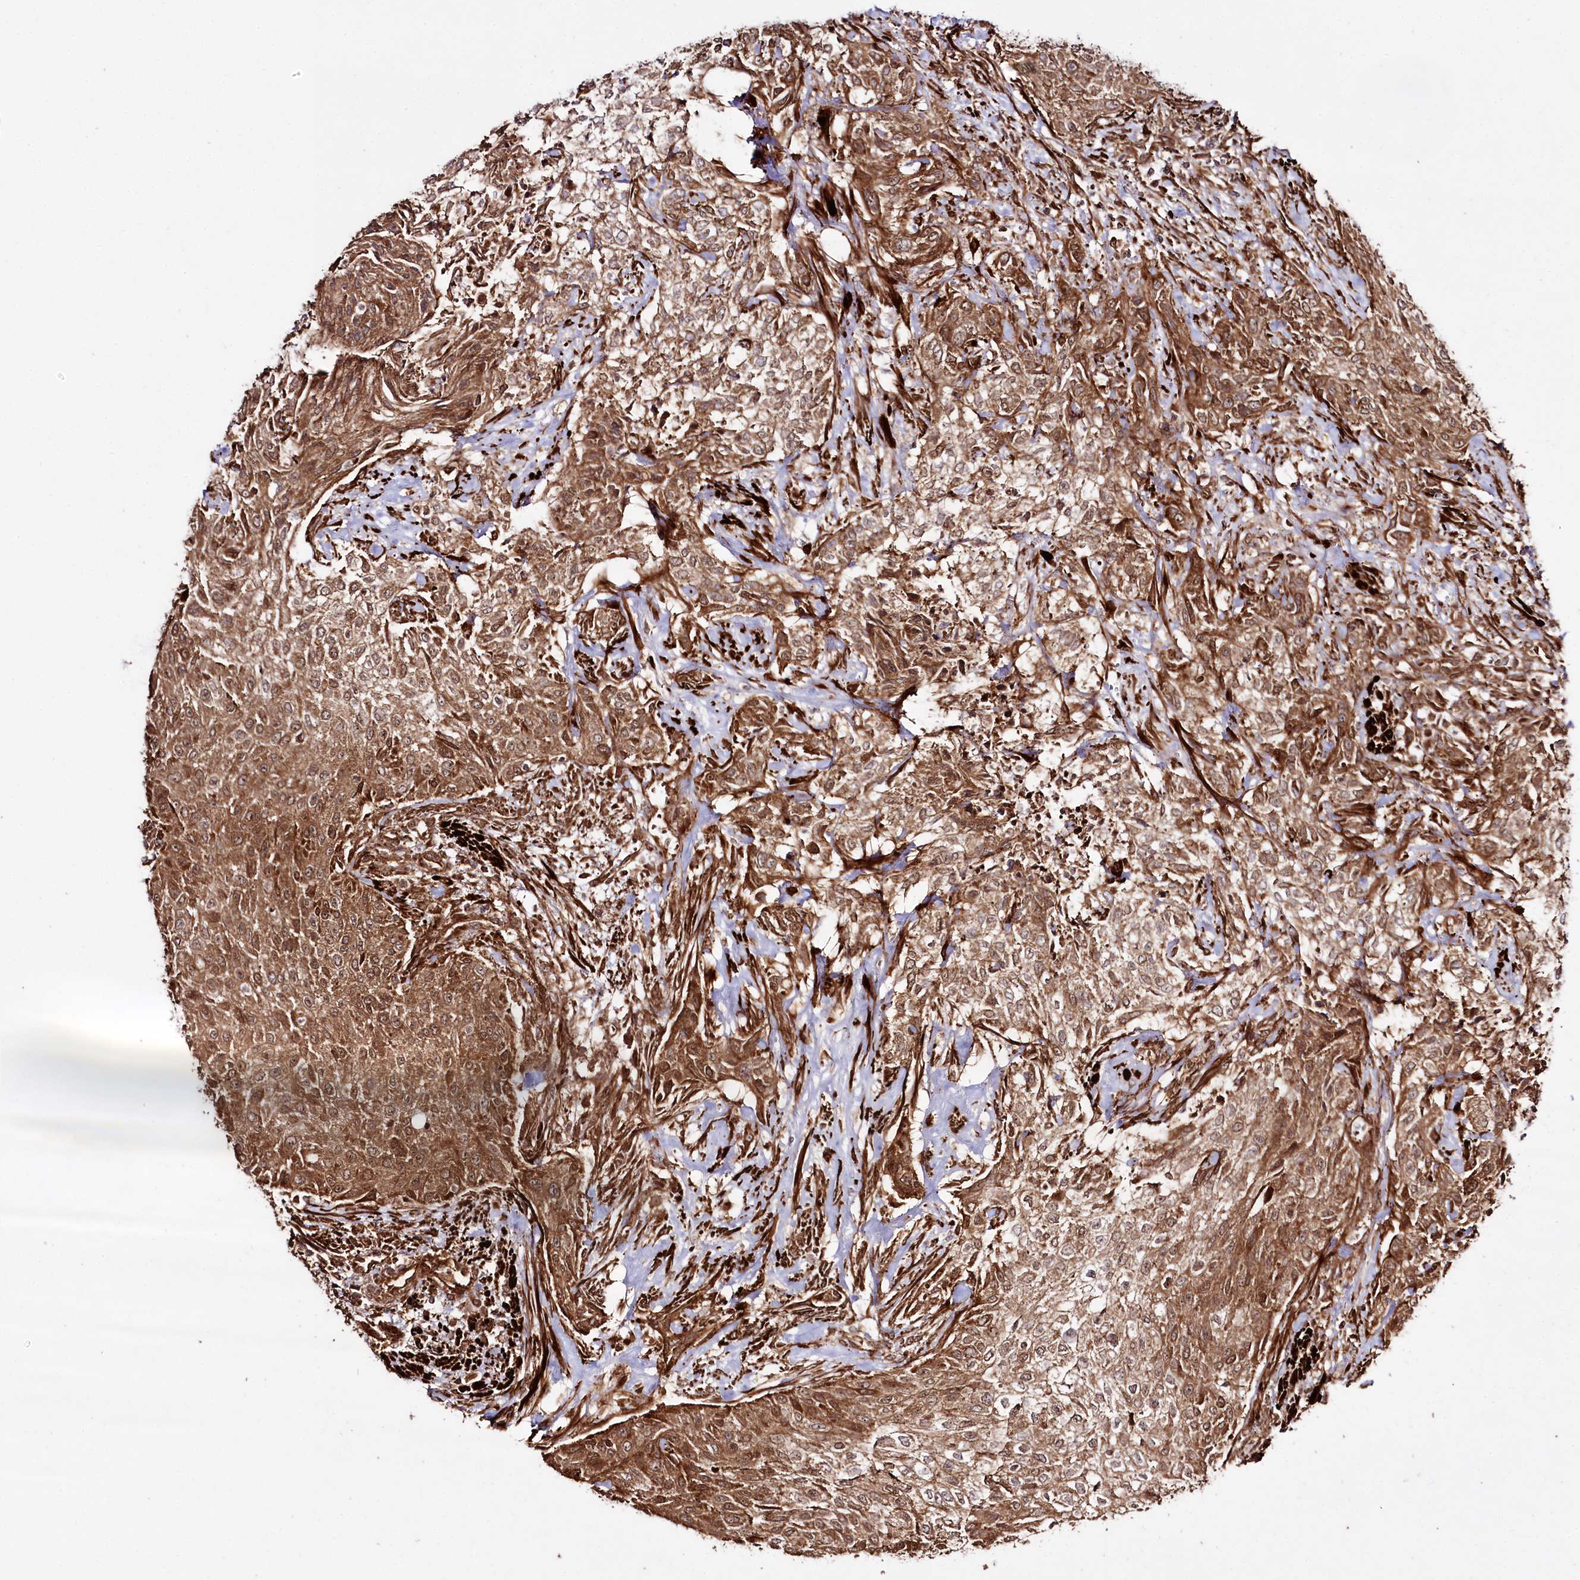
{"staining": {"intensity": "moderate", "quantity": ">75%", "location": "cytoplasmic/membranous"}, "tissue": "urothelial cancer", "cell_type": "Tumor cells", "image_type": "cancer", "snomed": [{"axis": "morphology", "description": "Normal tissue, NOS"}, {"axis": "morphology", "description": "Urothelial carcinoma, NOS"}, {"axis": "topography", "description": "Urinary bladder"}, {"axis": "topography", "description": "Peripheral nerve tissue"}], "caption": "Immunohistochemistry (DAB (3,3'-diaminobenzidine)) staining of human transitional cell carcinoma exhibits moderate cytoplasmic/membranous protein expression in about >75% of tumor cells.", "gene": "REXO2", "patient": {"sex": "male", "age": 35}}